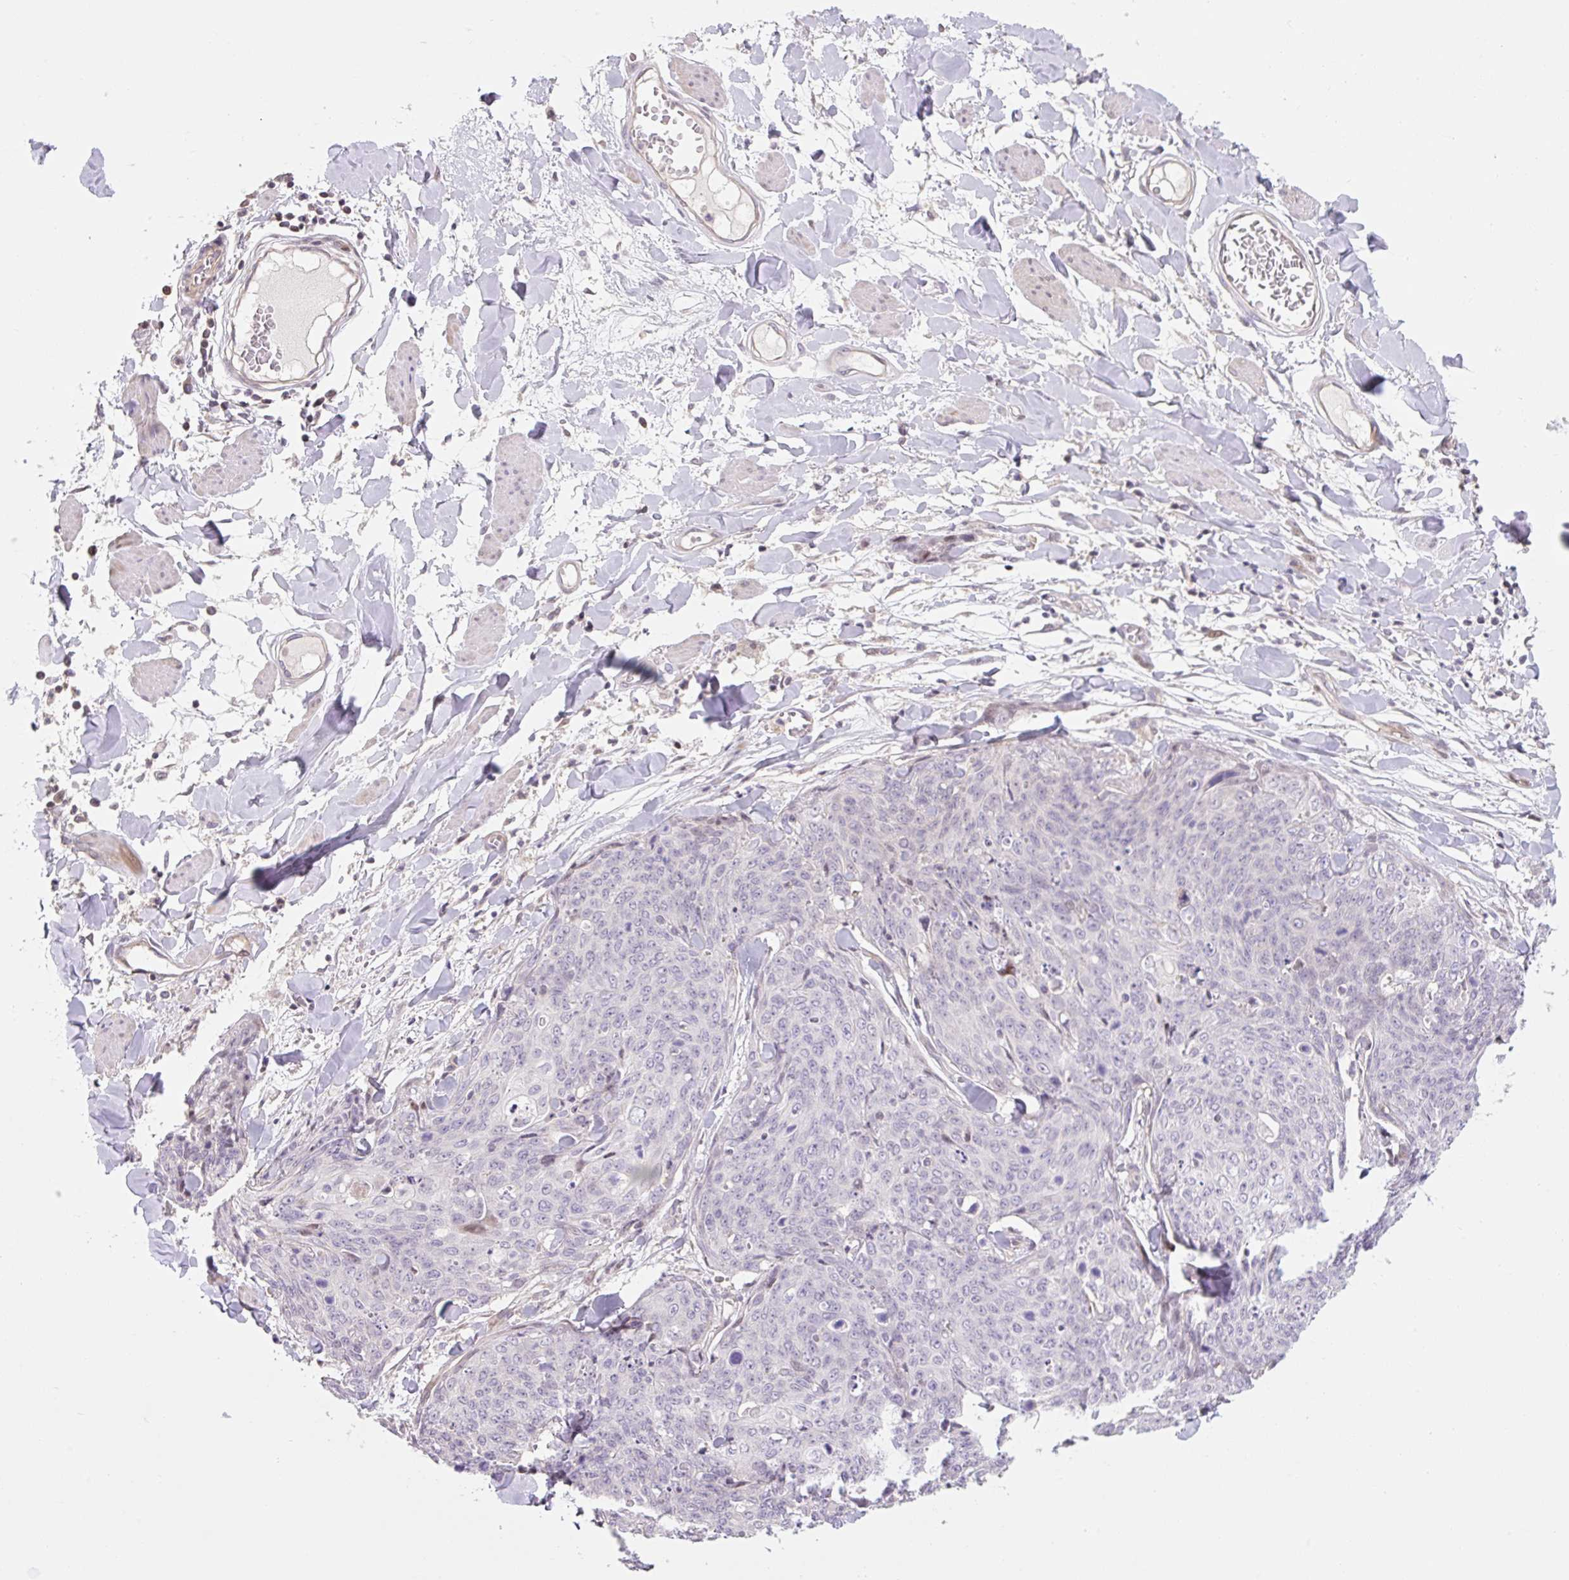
{"staining": {"intensity": "negative", "quantity": "none", "location": "none"}, "tissue": "skin cancer", "cell_type": "Tumor cells", "image_type": "cancer", "snomed": [{"axis": "morphology", "description": "Squamous cell carcinoma, NOS"}, {"axis": "topography", "description": "Skin"}, {"axis": "topography", "description": "Vulva"}], "caption": "An IHC histopathology image of skin cancer is shown. There is no staining in tumor cells of skin cancer.", "gene": "ZNF552", "patient": {"sex": "female", "age": 85}}